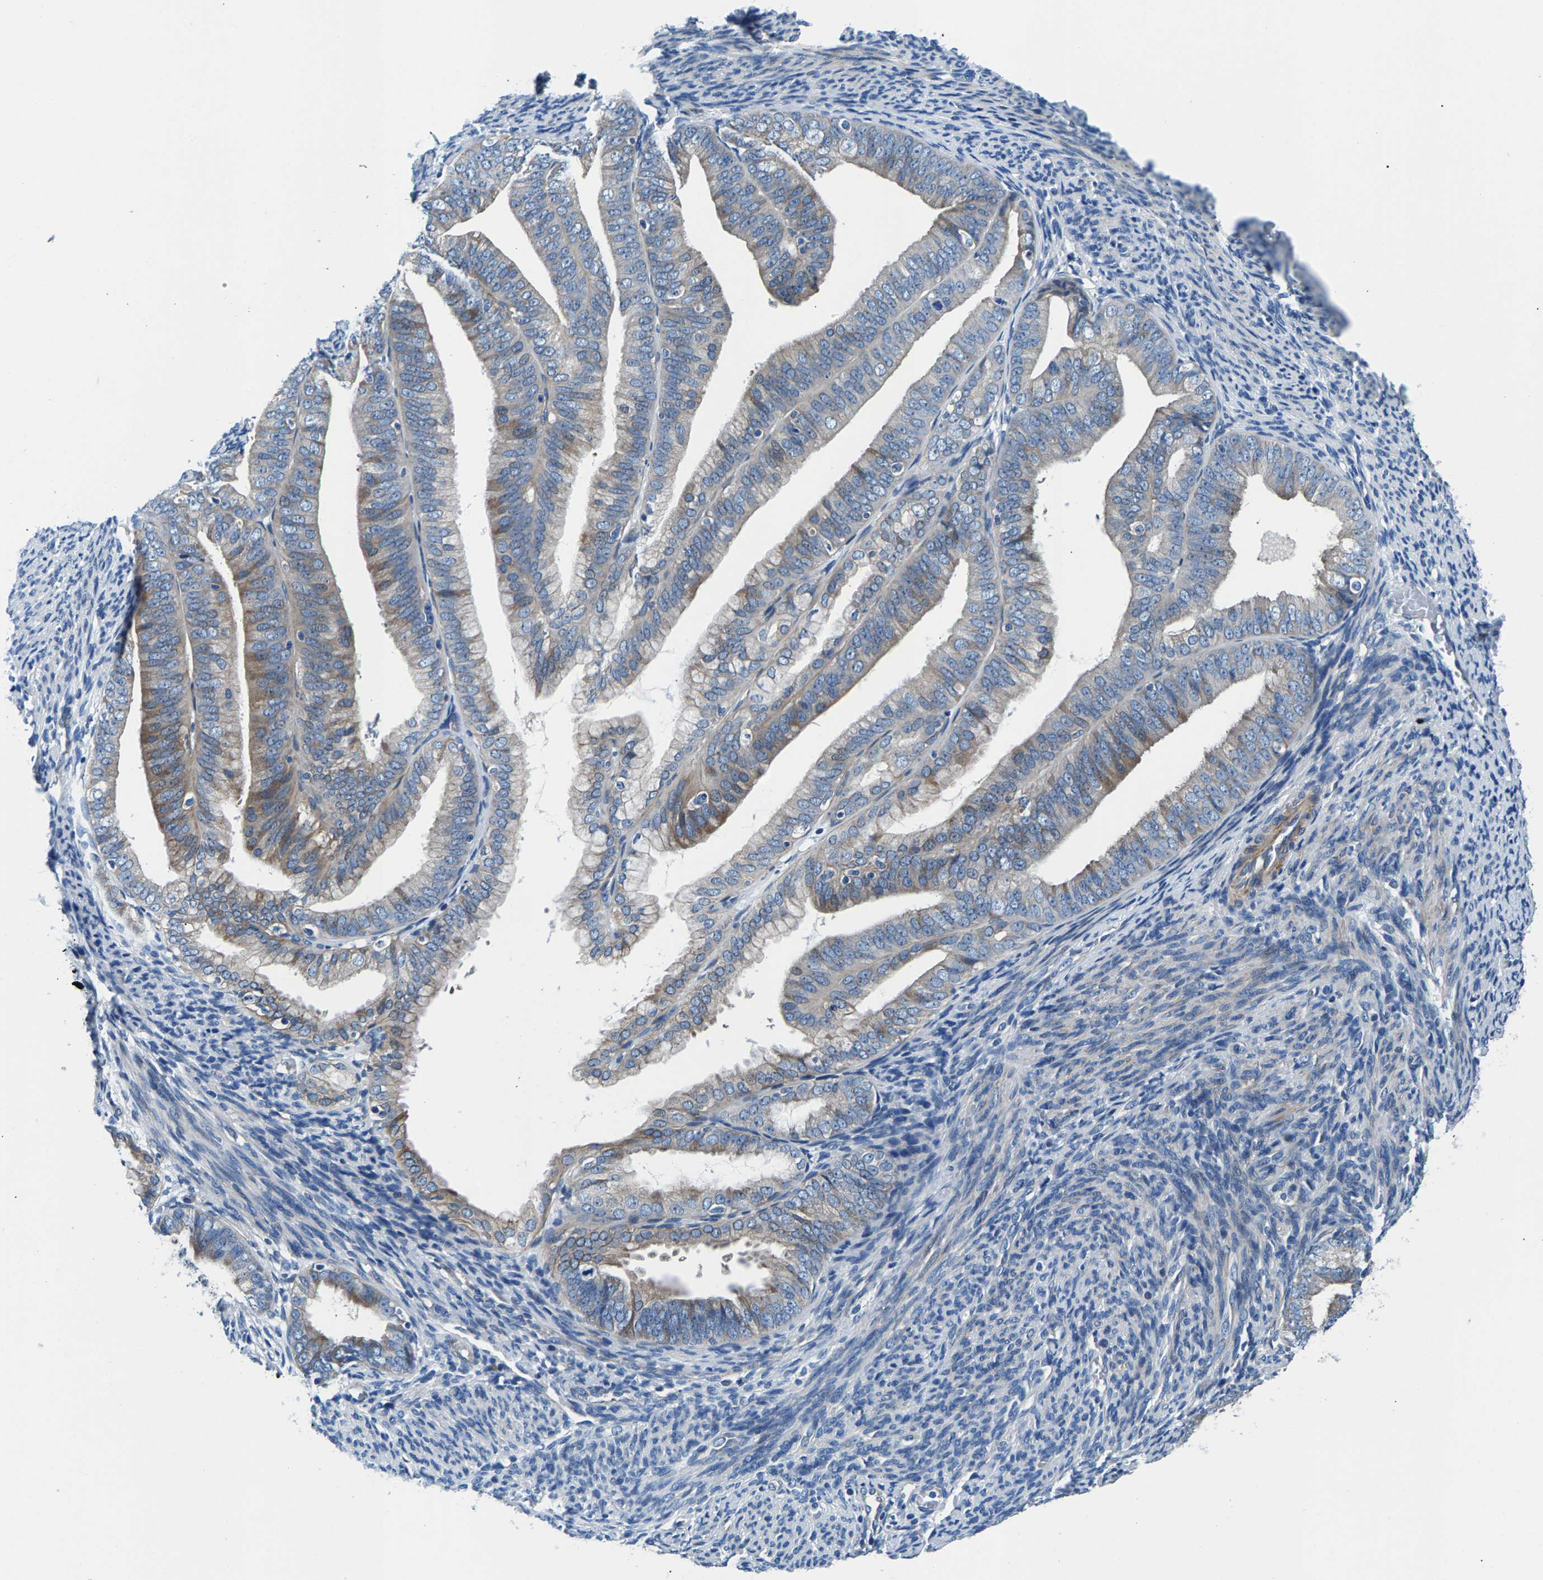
{"staining": {"intensity": "weak", "quantity": "25%-75%", "location": "cytoplasmic/membranous"}, "tissue": "endometrial cancer", "cell_type": "Tumor cells", "image_type": "cancer", "snomed": [{"axis": "morphology", "description": "Adenocarcinoma, NOS"}, {"axis": "topography", "description": "Endometrium"}], "caption": "Endometrial adenocarcinoma stained with IHC demonstrates weak cytoplasmic/membranous positivity in approximately 25%-75% of tumor cells.", "gene": "CDRT4", "patient": {"sex": "female", "age": 63}}